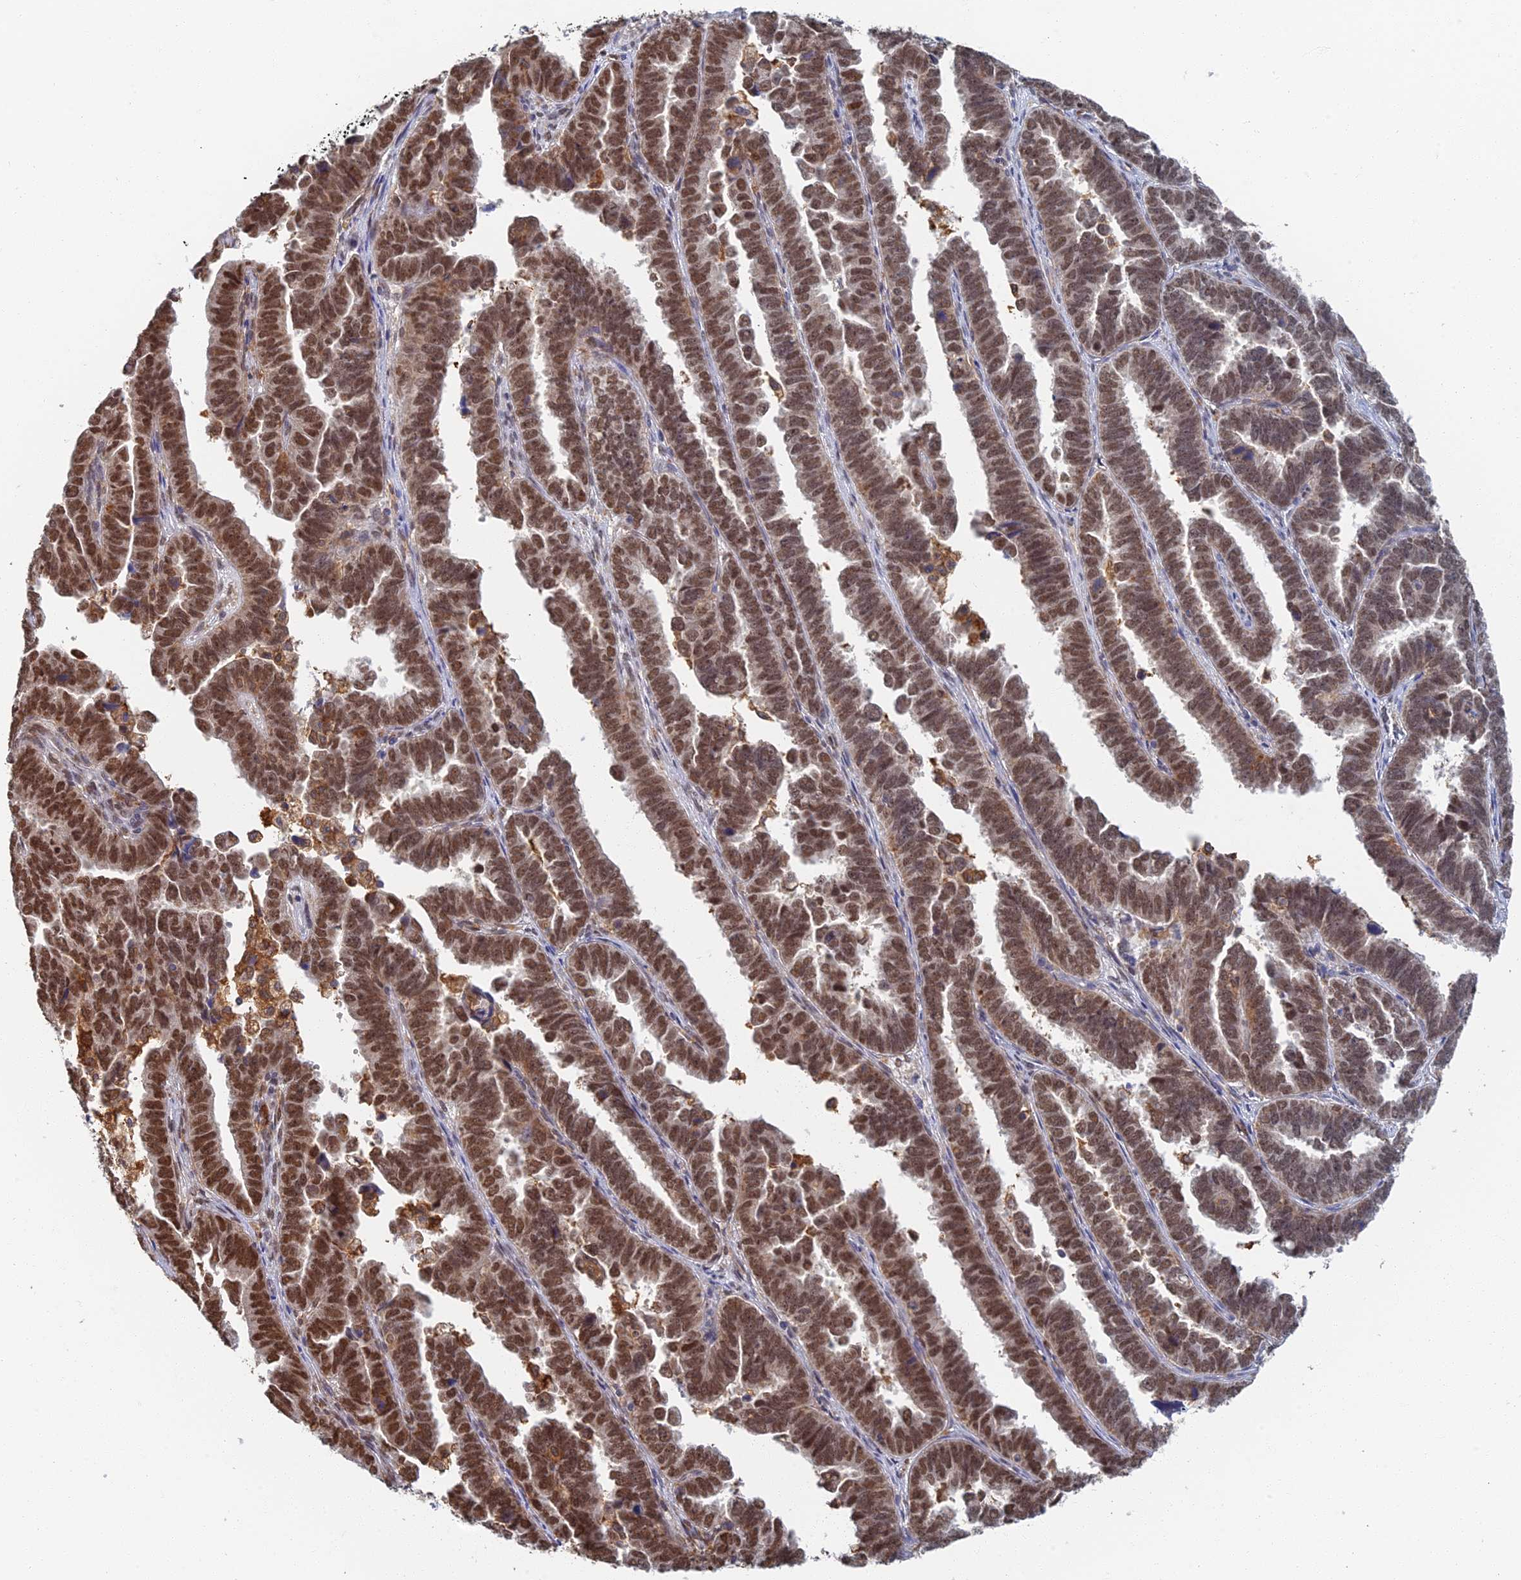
{"staining": {"intensity": "strong", "quantity": ">75%", "location": "nuclear"}, "tissue": "endometrial cancer", "cell_type": "Tumor cells", "image_type": "cancer", "snomed": [{"axis": "morphology", "description": "Adenocarcinoma, NOS"}, {"axis": "topography", "description": "Endometrium"}], "caption": "High-power microscopy captured an immunohistochemistry (IHC) image of endometrial adenocarcinoma, revealing strong nuclear positivity in approximately >75% of tumor cells. (DAB IHC, brown staining for protein, blue staining for nuclei).", "gene": "GPATCH1", "patient": {"sex": "female", "age": 75}}